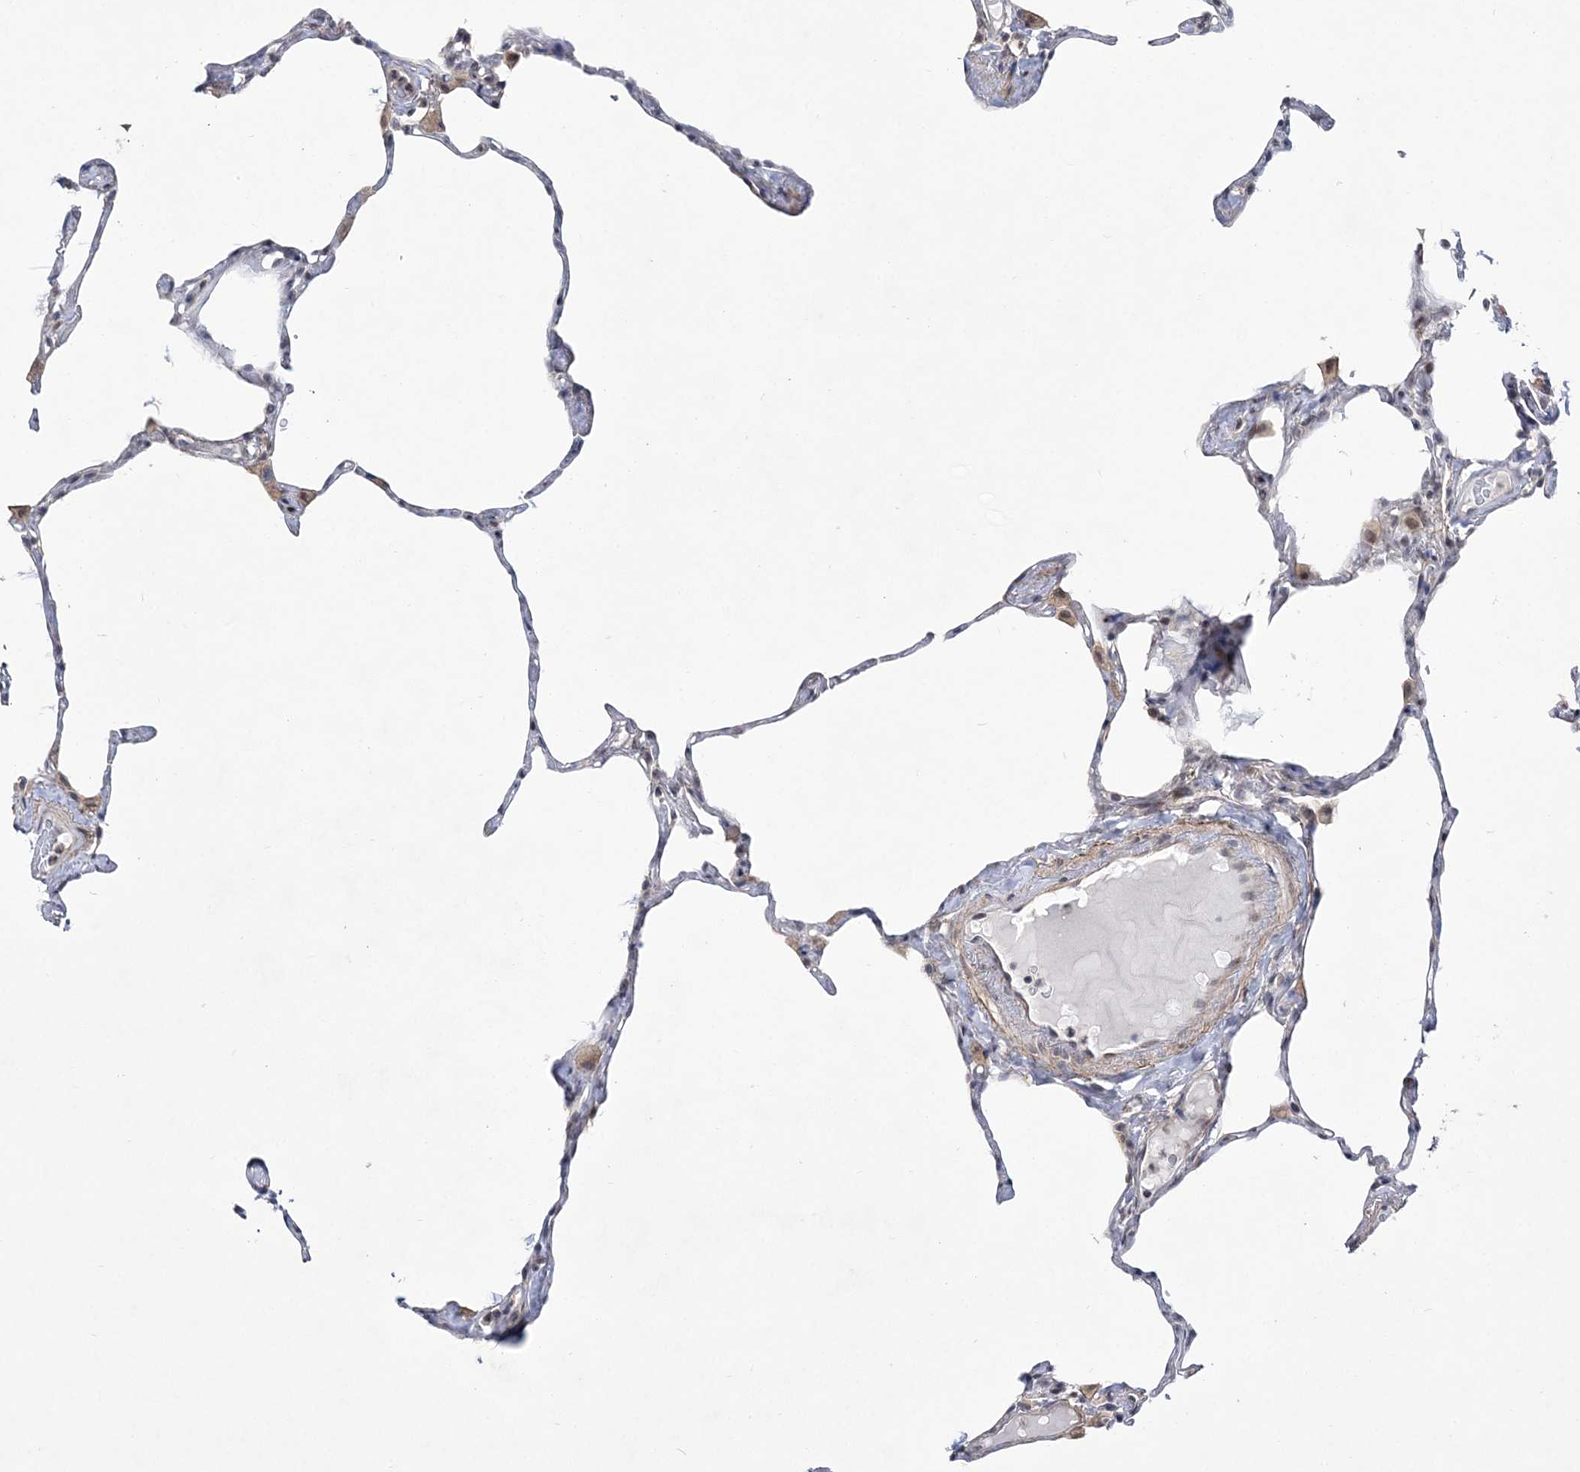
{"staining": {"intensity": "negative", "quantity": "none", "location": "none"}, "tissue": "lung", "cell_type": "Alveolar cells", "image_type": "normal", "snomed": [{"axis": "morphology", "description": "Normal tissue, NOS"}, {"axis": "topography", "description": "Lung"}], "caption": "The photomicrograph demonstrates no significant staining in alveolar cells of lung. The staining was performed using DAB (3,3'-diaminobenzidine) to visualize the protein expression in brown, while the nuclei were stained in blue with hematoxylin (Magnification: 20x).", "gene": "BOD1L1", "patient": {"sex": "male", "age": 65}}